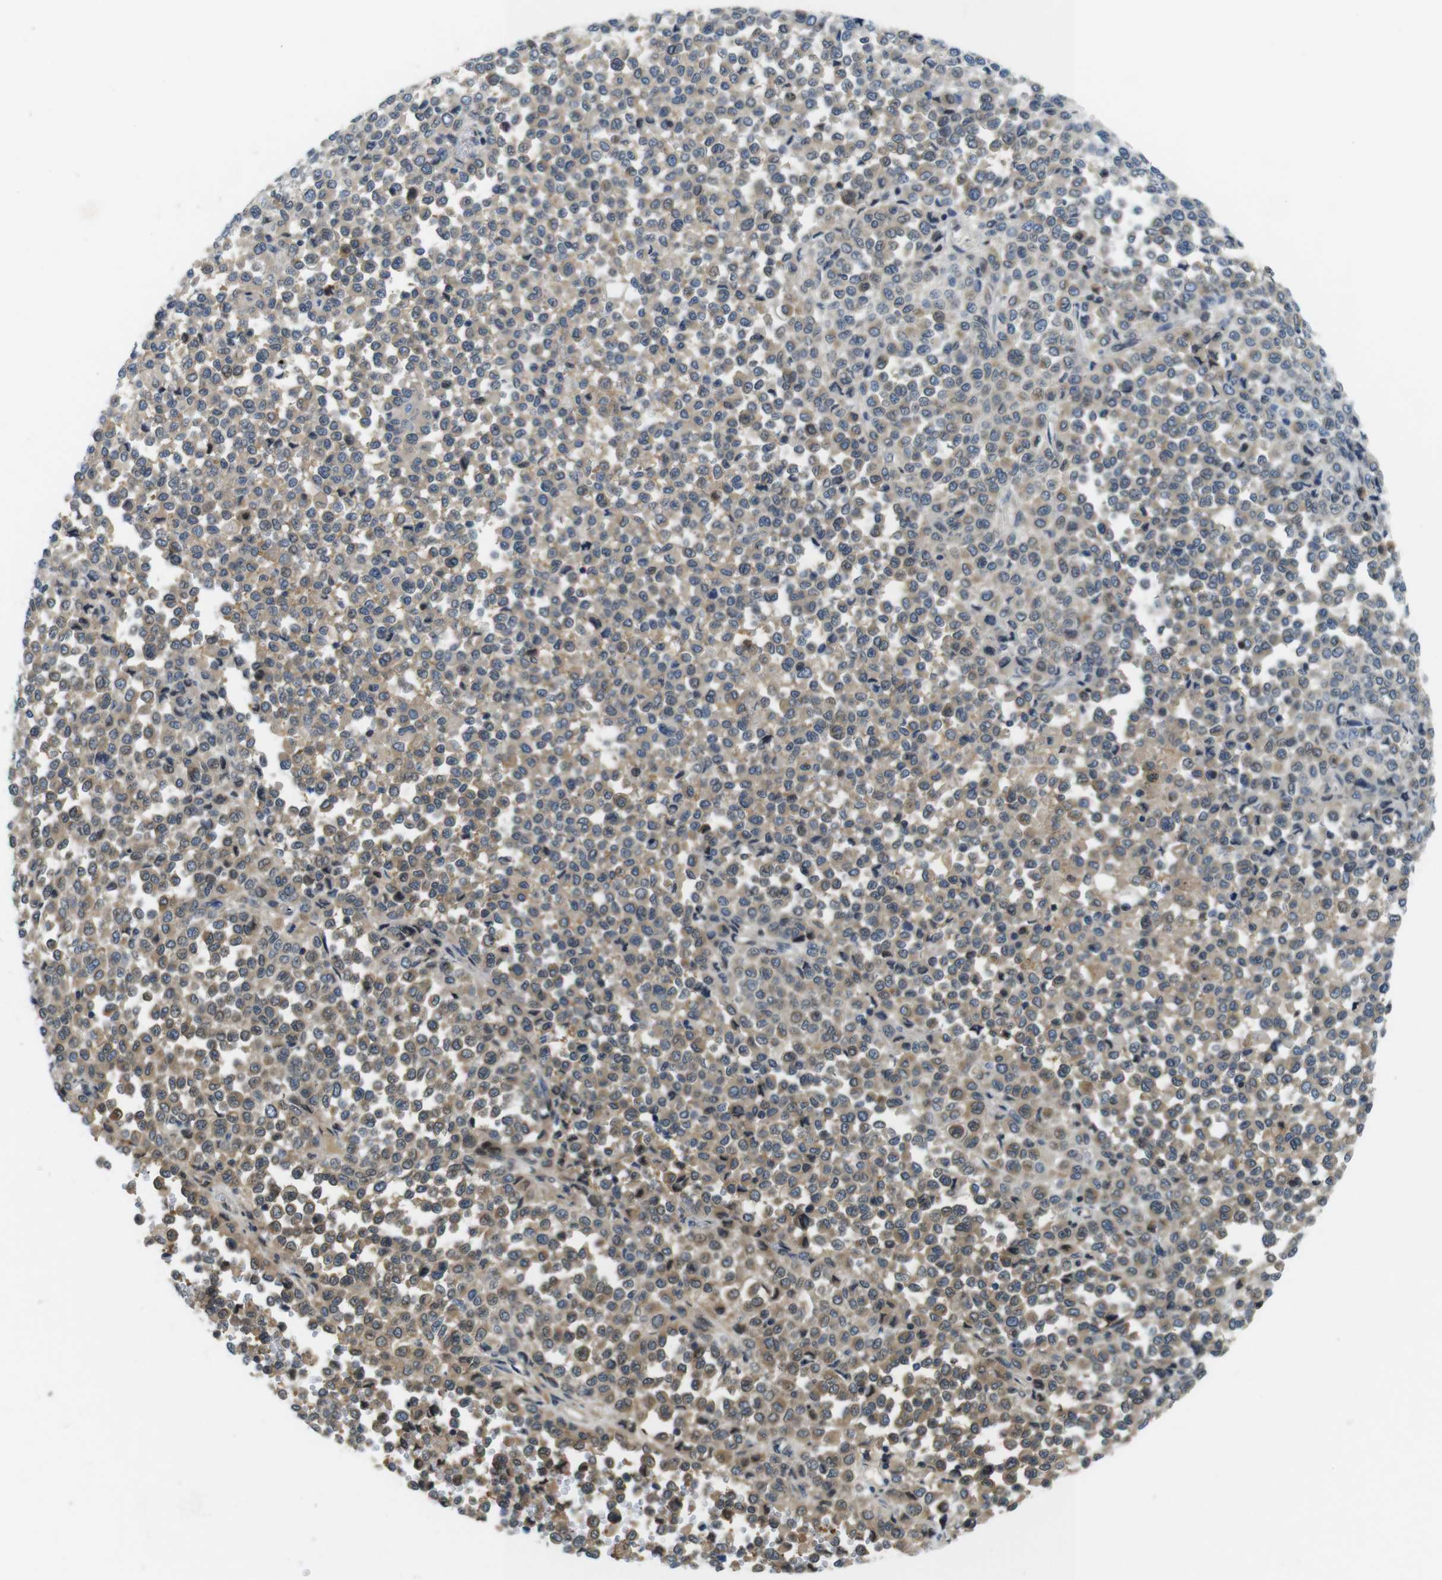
{"staining": {"intensity": "moderate", "quantity": ">75%", "location": "cytoplasmic/membranous"}, "tissue": "melanoma", "cell_type": "Tumor cells", "image_type": "cancer", "snomed": [{"axis": "morphology", "description": "Malignant melanoma, Metastatic site"}, {"axis": "topography", "description": "Pancreas"}], "caption": "Approximately >75% of tumor cells in malignant melanoma (metastatic site) show moderate cytoplasmic/membranous protein staining as visualized by brown immunohistochemical staining.", "gene": "ZDHHC3", "patient": {"sex": "female", "age": 30}}